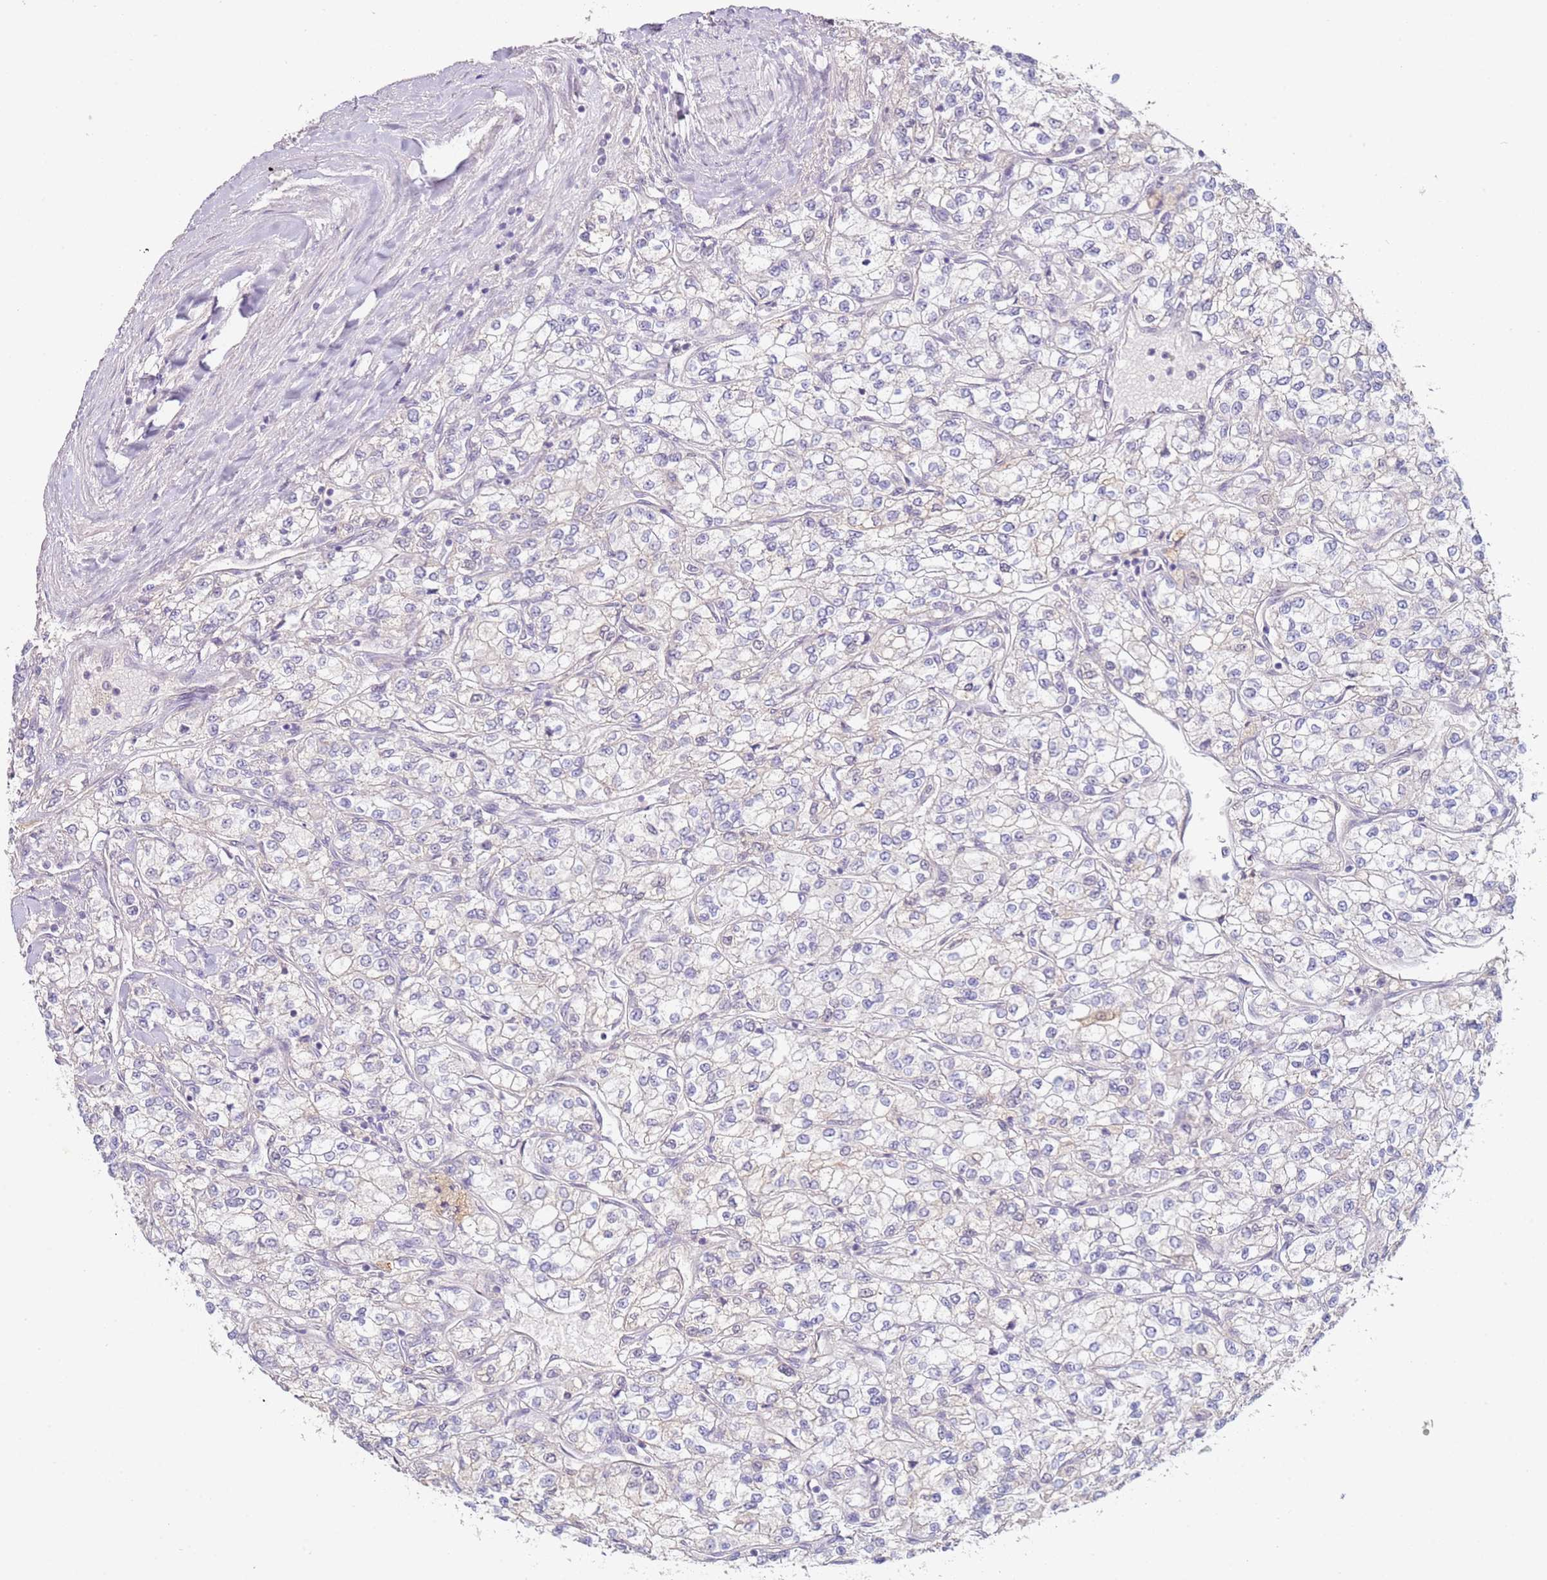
{"staining": {"intensity": "negative", "quantity": "none", "location": "none"}, "tissue": "renal cancer", "cell_type": "Tumor cells", "image_type": "cancer", "snomed": [{"axis": "morphology", "description": "Adenocarcinoma, NOS"}, {"axis": "topography", "description": "Kidney"}], "caption": "This is an immunohistochemistry (IHC) micrograph of human adenocarcinoma (renal). There is no staining in tumor cells.", "gene": "WDR93", "patient": {"sex": "male", "age": 80}}